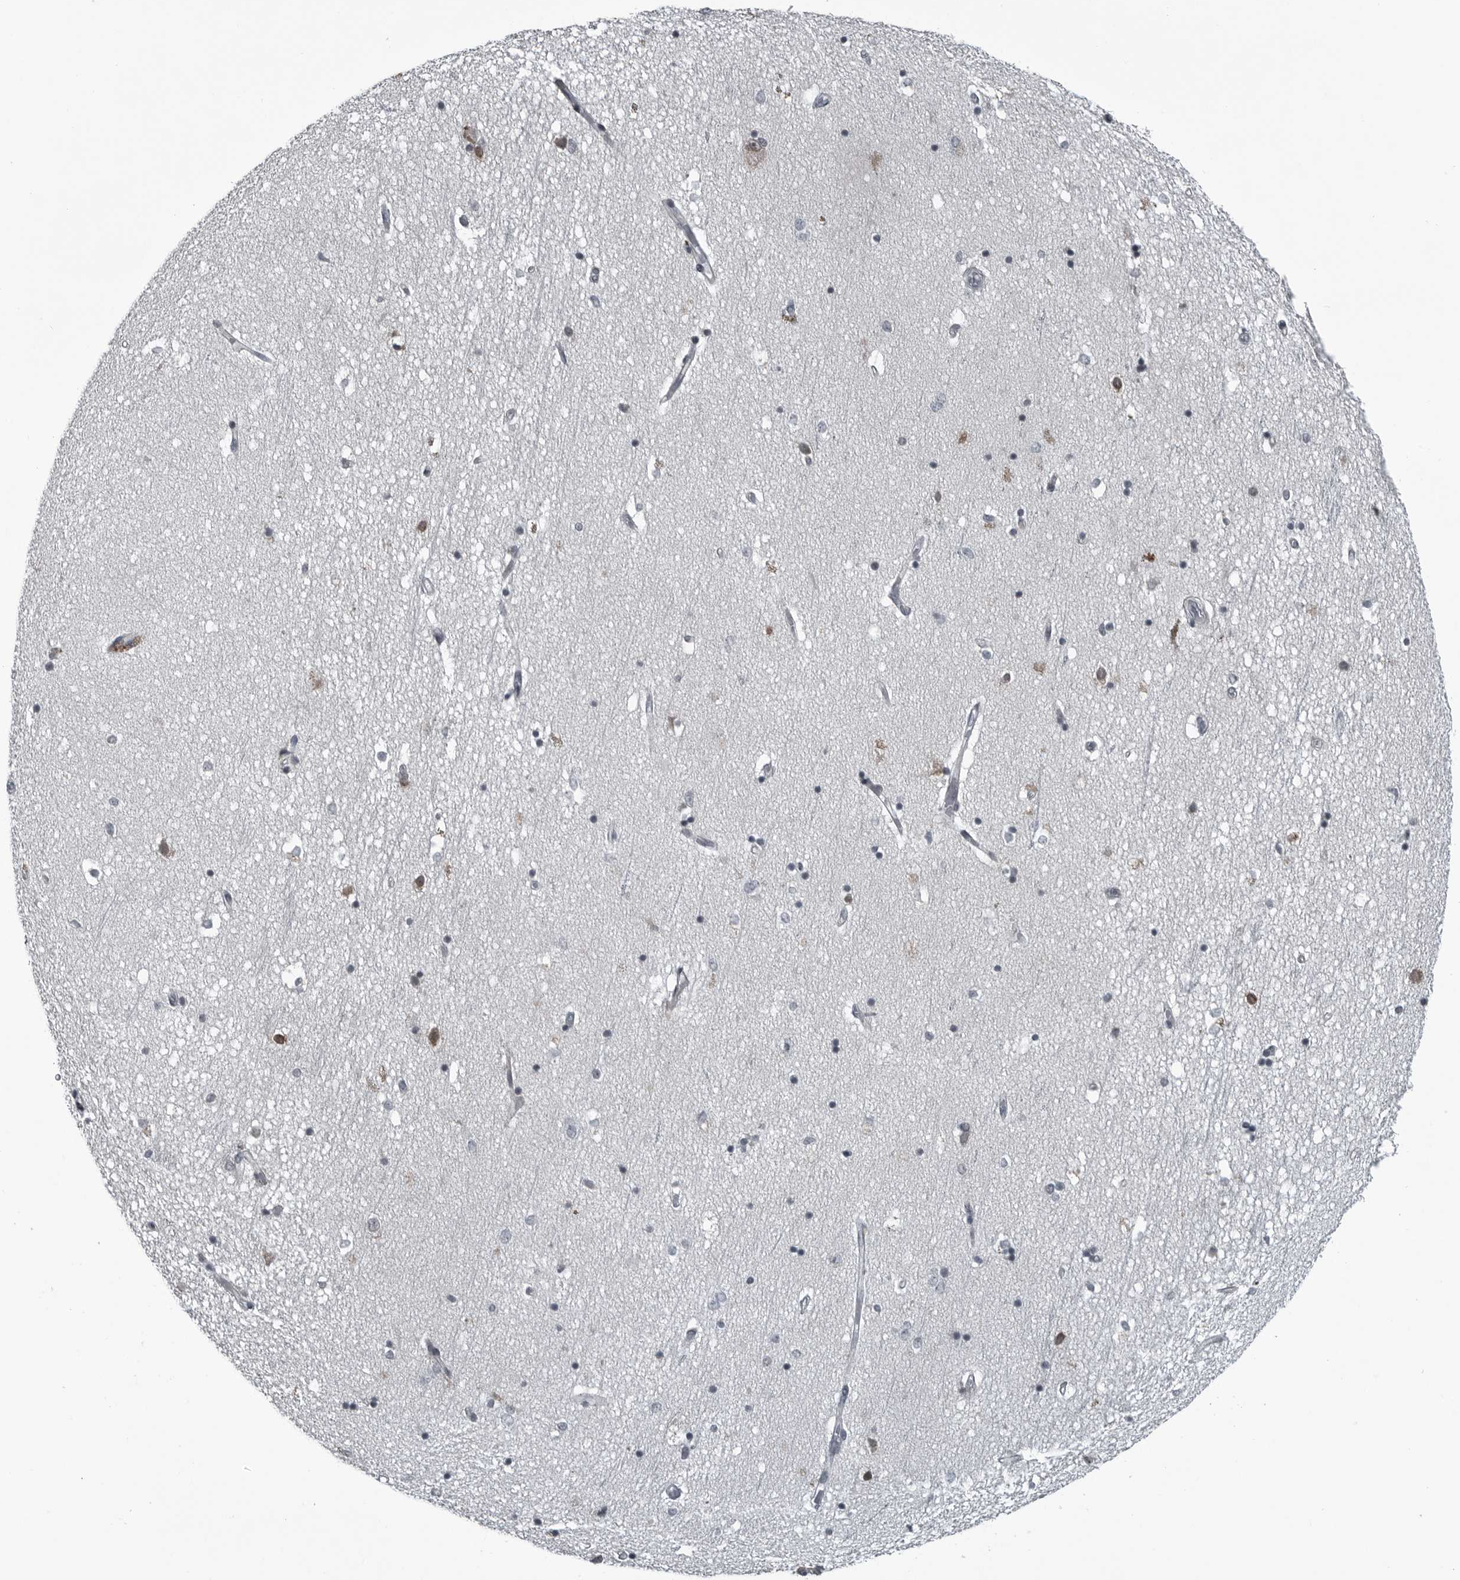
{"staining": {"intensity": "negative", "quantity": "none", "location": "none"}, "tissue": "hippocampus", "cell_type": "Glial cells", "image_type": "normal", "snomed": [{"axis": "morphology", "description": "Normal tissue, NOS"}, {"axis": "topography", "description": "Hippocampus"}], "caption": "The immunohistochemistry (IHC) photomicrograph has no significant positivity in glial cells of hippocampus. (DAB (3,3'-diaminobenzidine) IHC, high magnification).", "gene": "DNAAF11", "patient": {"sex": "male", "age": 45}}